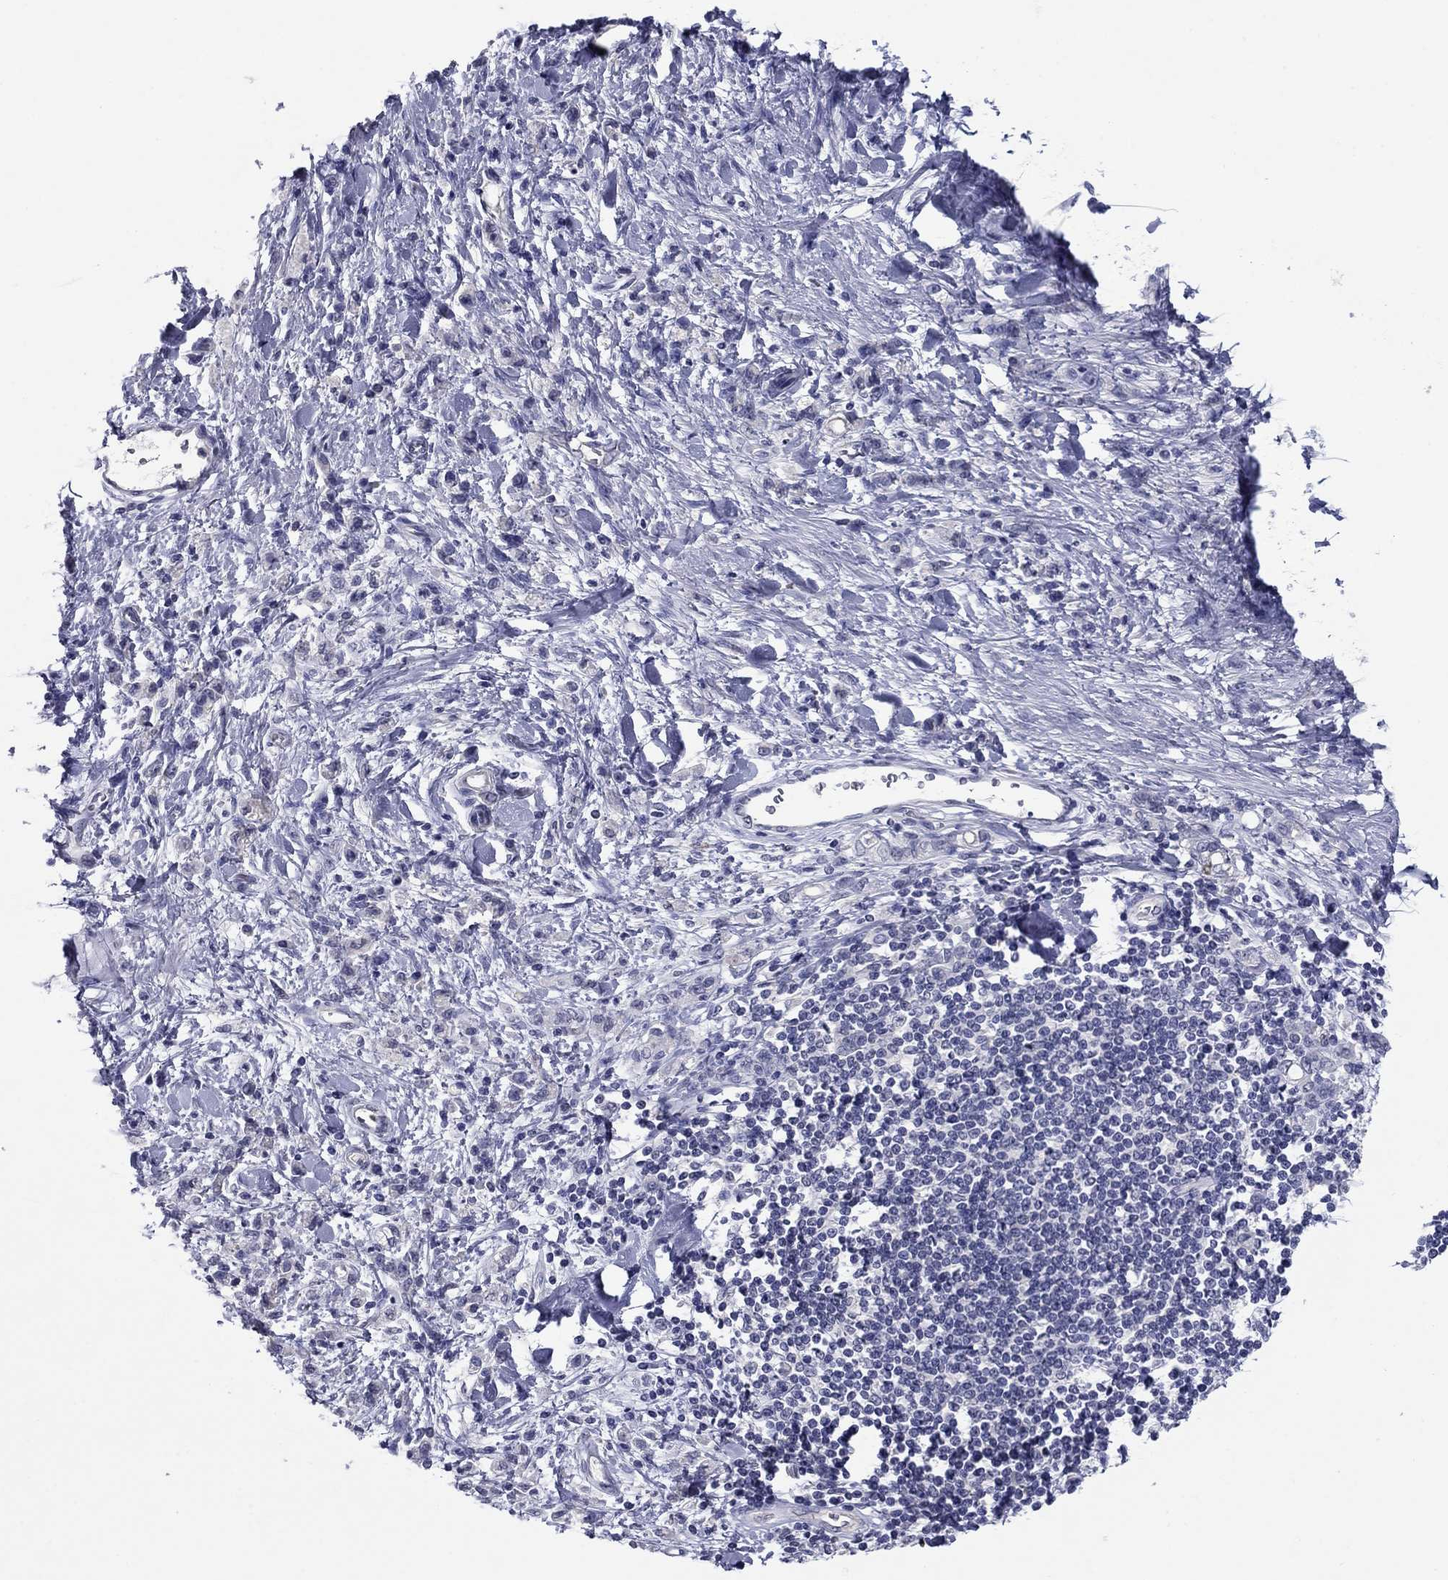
{"staining": {"intensity": "negative", "quantity": "none", "location": "none"}, "tissue": "stomach cancer", "cell_type": "Tumor cells", "image_type": "cancer", "snomed": [{"axis": "morphology", "description": "Adenocarcinoma, NOS"}, {"axis": "topography", "description": "Stomach"}], "caption": "Immunohistochemical staining of human stomach cancer (adenocarcinoma) displays no significant expression in tumor cells.", "gene": "HAO1", "patient": {"sex": "male", "age": 77}}